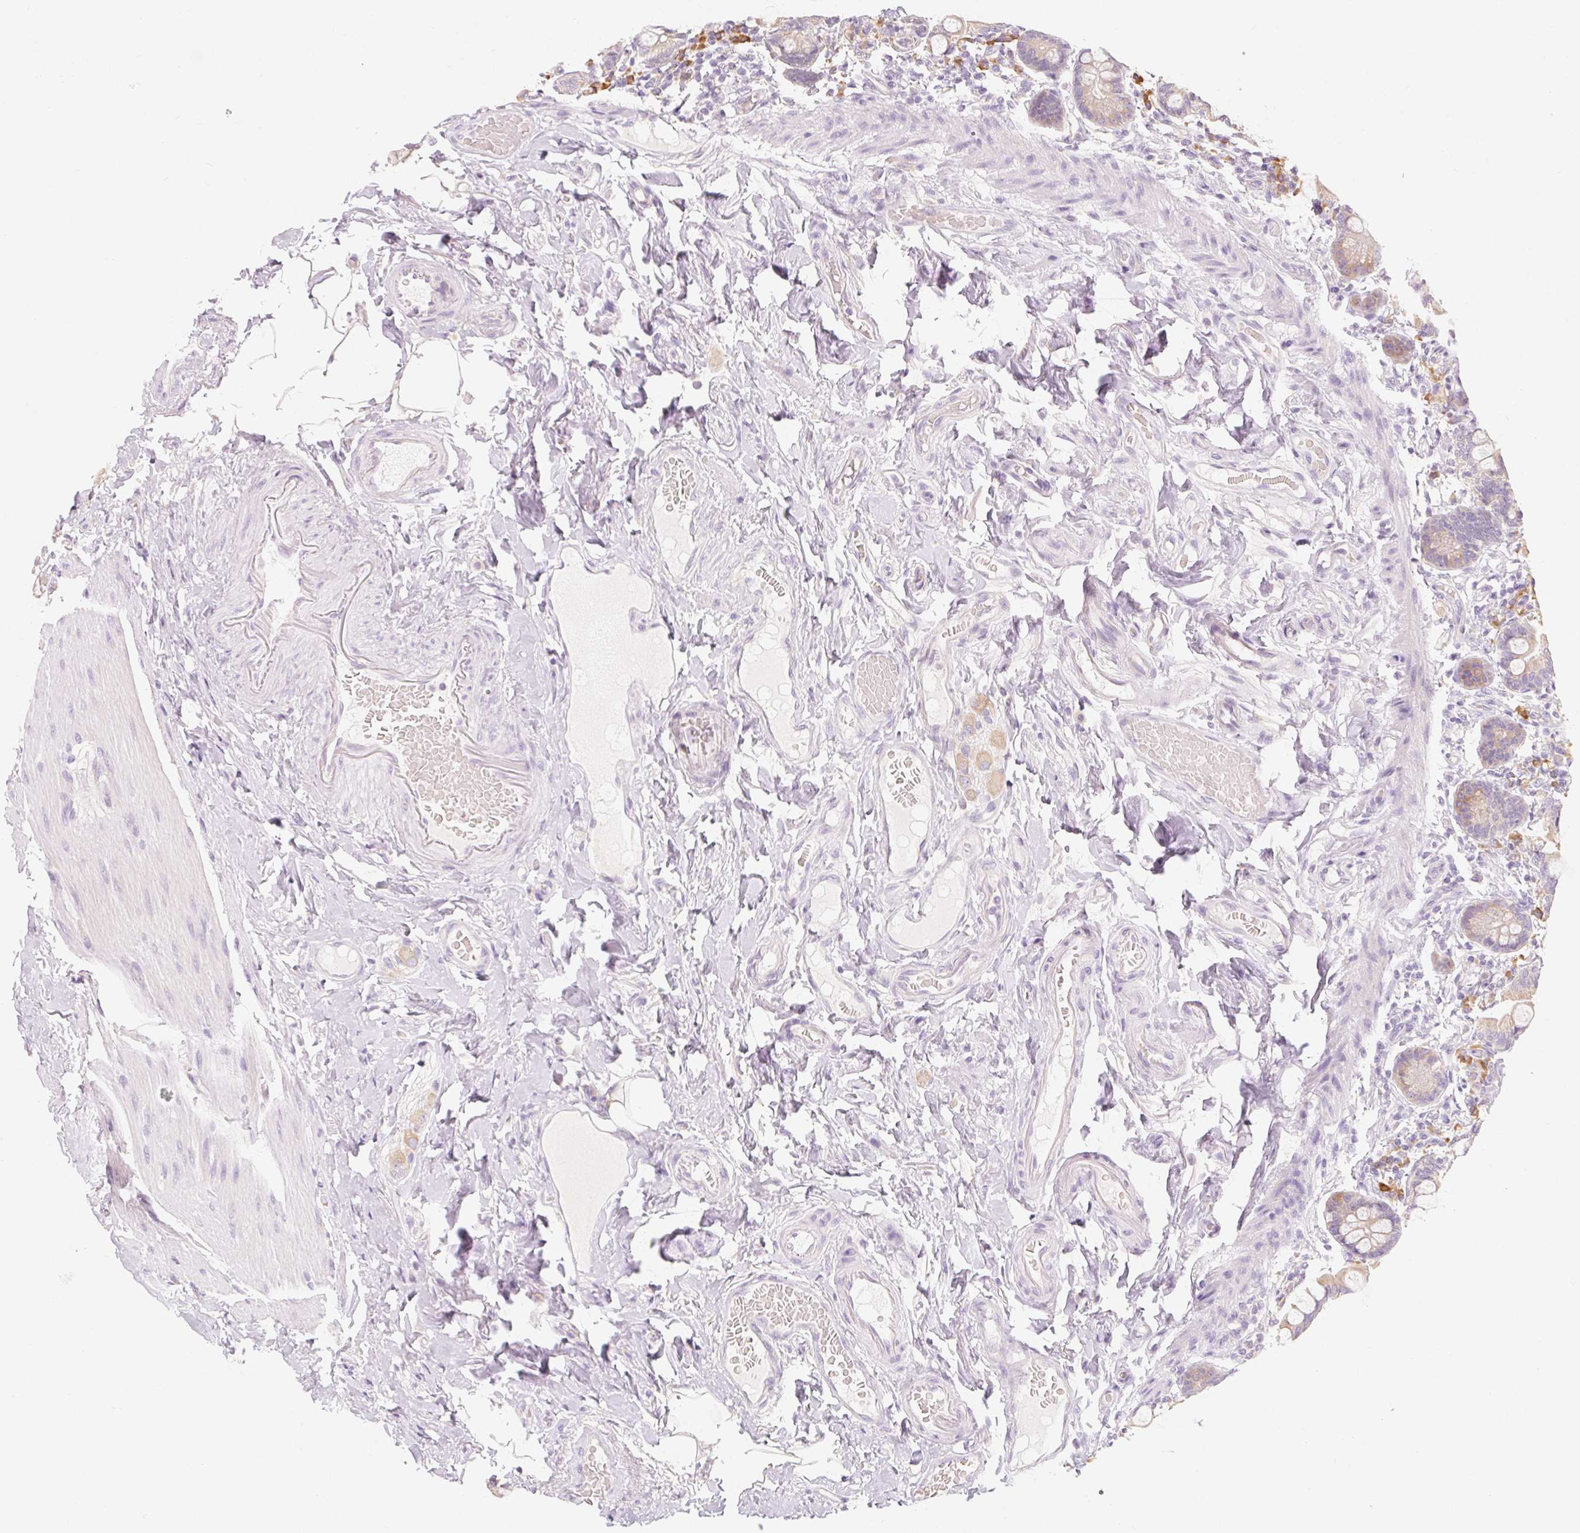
{"staining": {"intensity": "moderate", "quantity": ">75%", "location": "cytoplasmic/membranous"}, "tissue": "small intestine", "cell_type": "Glandular cells", "image_type": "normal", "snomed": [{"axis": "morphology", "description": "Normal tissue, NOS"}, {"axis": "topography", "description": "Small intestine"}], "caption": "Immunohistochemical staining of benign small intestine exhibits >75% levels of moderate cytoplasmic/membranous protein positivity in about >75% of glandular cells. (DAB IHC, brown staining for protein, blue staining for nuclei).", "gene": "MYO1D", "patient": {"sex": "female", "age": 64}}